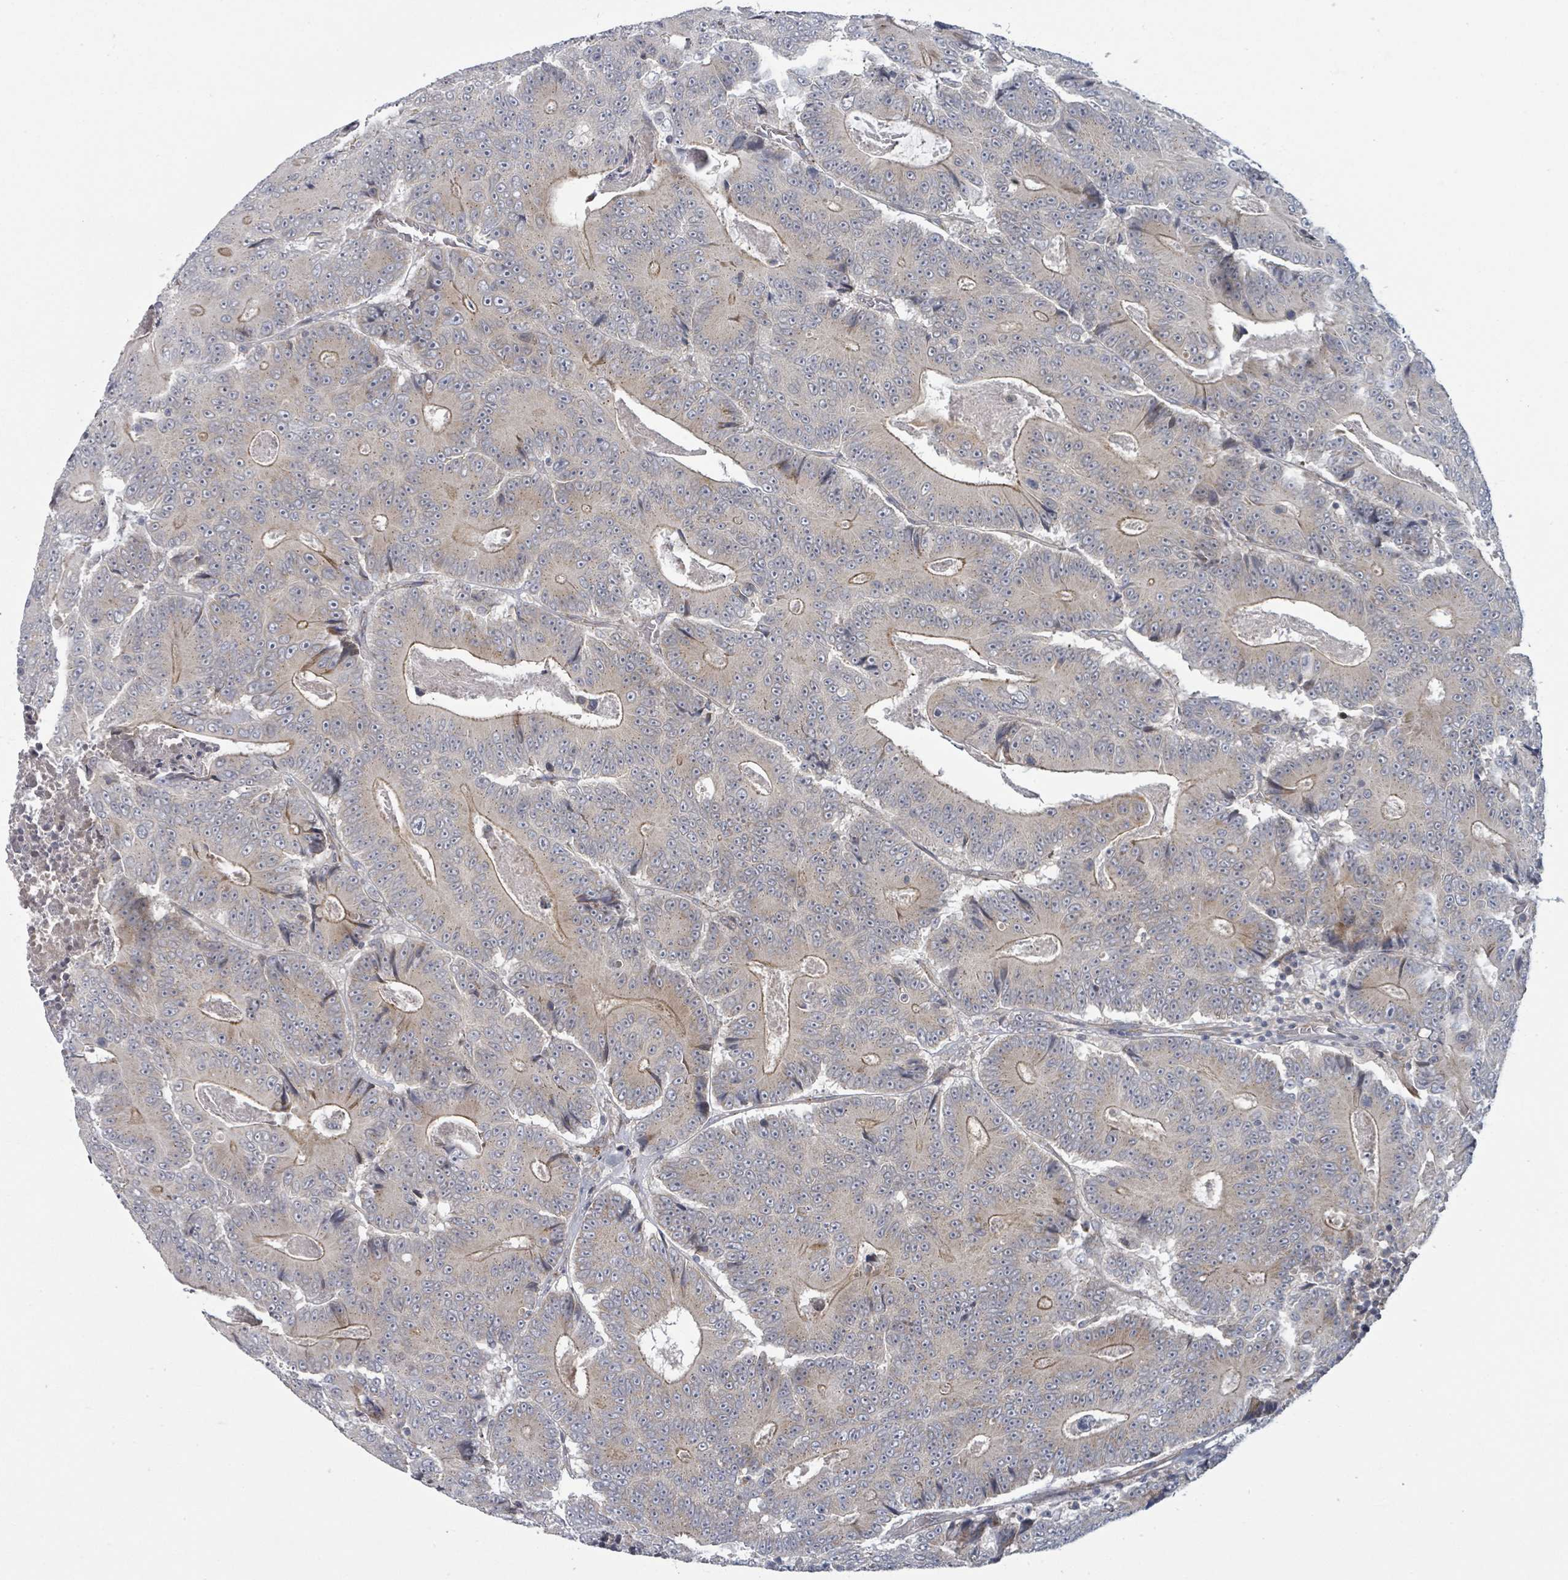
{"staining": {"intensity": "weak", "quantity": "25%-75%", "location": "cytoplasmic/membranous"}, "tissue": "colorectal cancer", "cell_type": "Tumor cells", "image_type": "cancer", "snomed": [{"axis": "morphology", "description": "Adenocarcinoma, NOS"}, {"axis": "topography", "description": "Colon"}], "caption": "A histopathology image of colorectal adenocarcinoma stained for a protein displays weak cytoplasmic/membranous brown staining in tumor cells.", "gene": "COL5A3", "patient": {"sex": "male", "age": 83}}